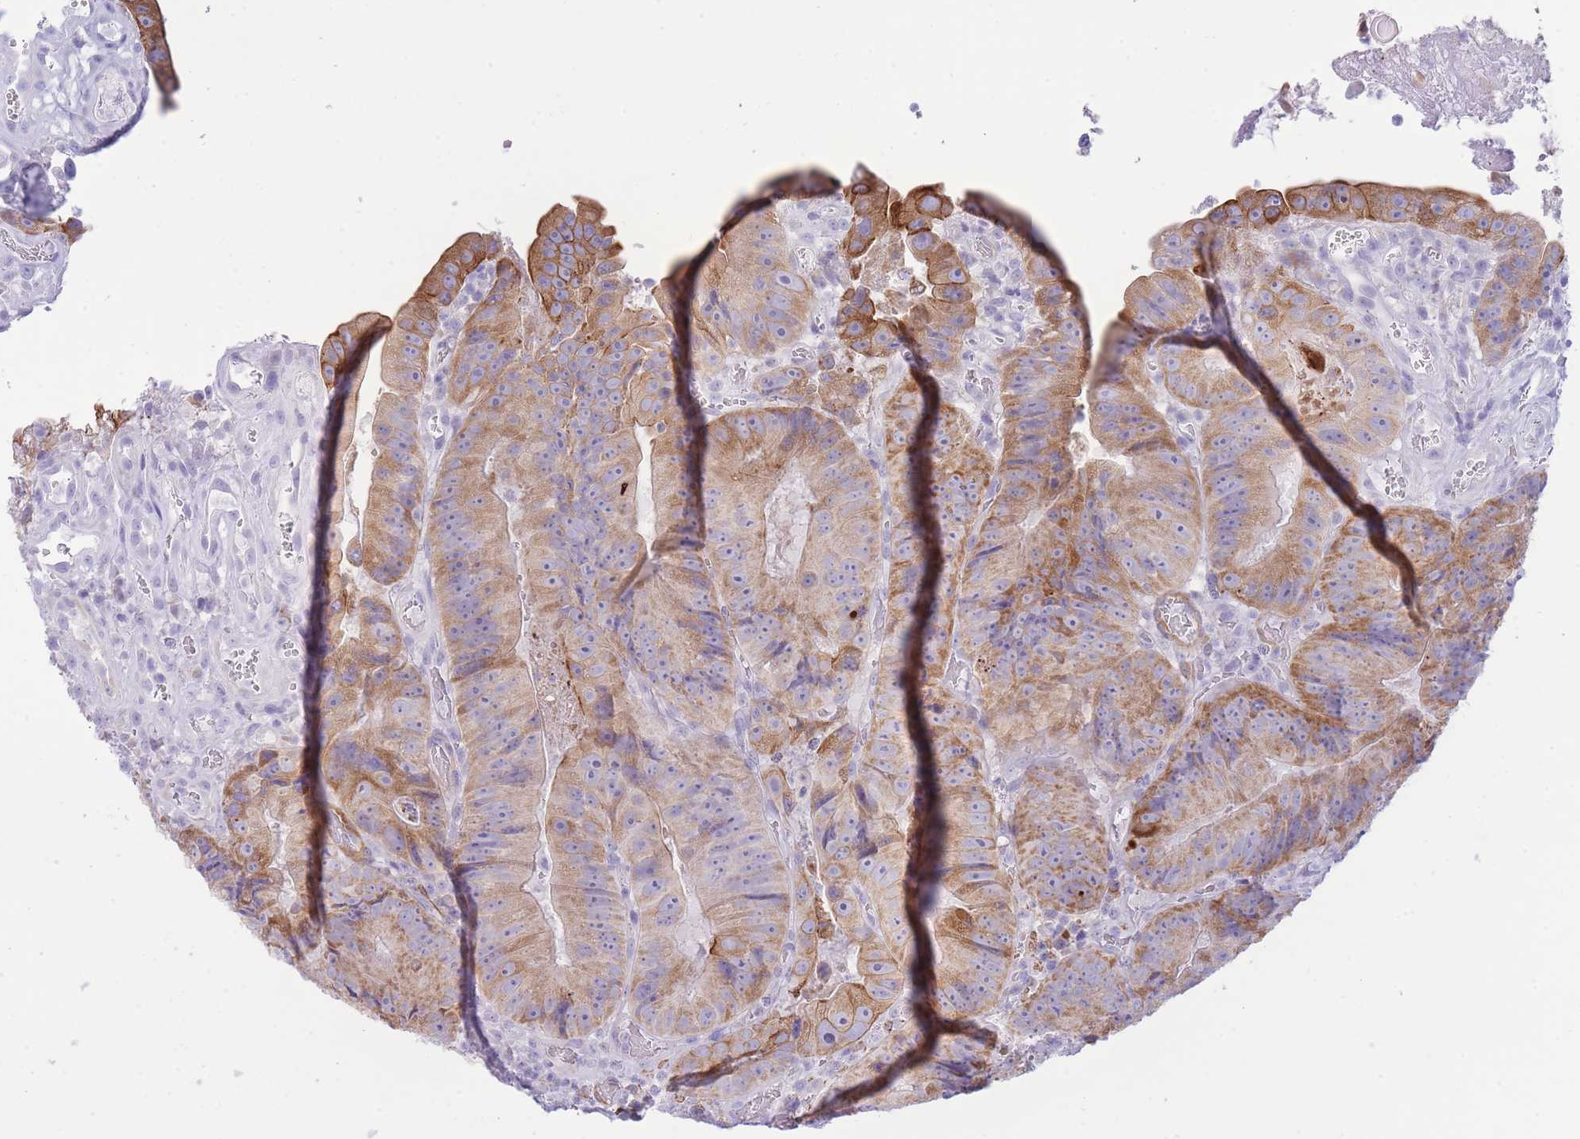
{"staining": {"intensity": "moderate", "quantity": ">75%", "location": "cytoplasmic/membranous"}, "tissue": "colorectal cancer", "cell_type": "Tumor cells", "image_type": "cancer", "snomed": [{"axis": "morphology", "description": "Adenocarcinoma, NOS"}, {"axis": "topography", "description": "Colon"}], "caption": "A micrograph of colorectal adenocarcinoma stained for a protein reveals moderate cytoplasmic/membranous brown staining in tumor cells.", "gene": "VWA8", "patient": {"sex": "female", "age": 86}}